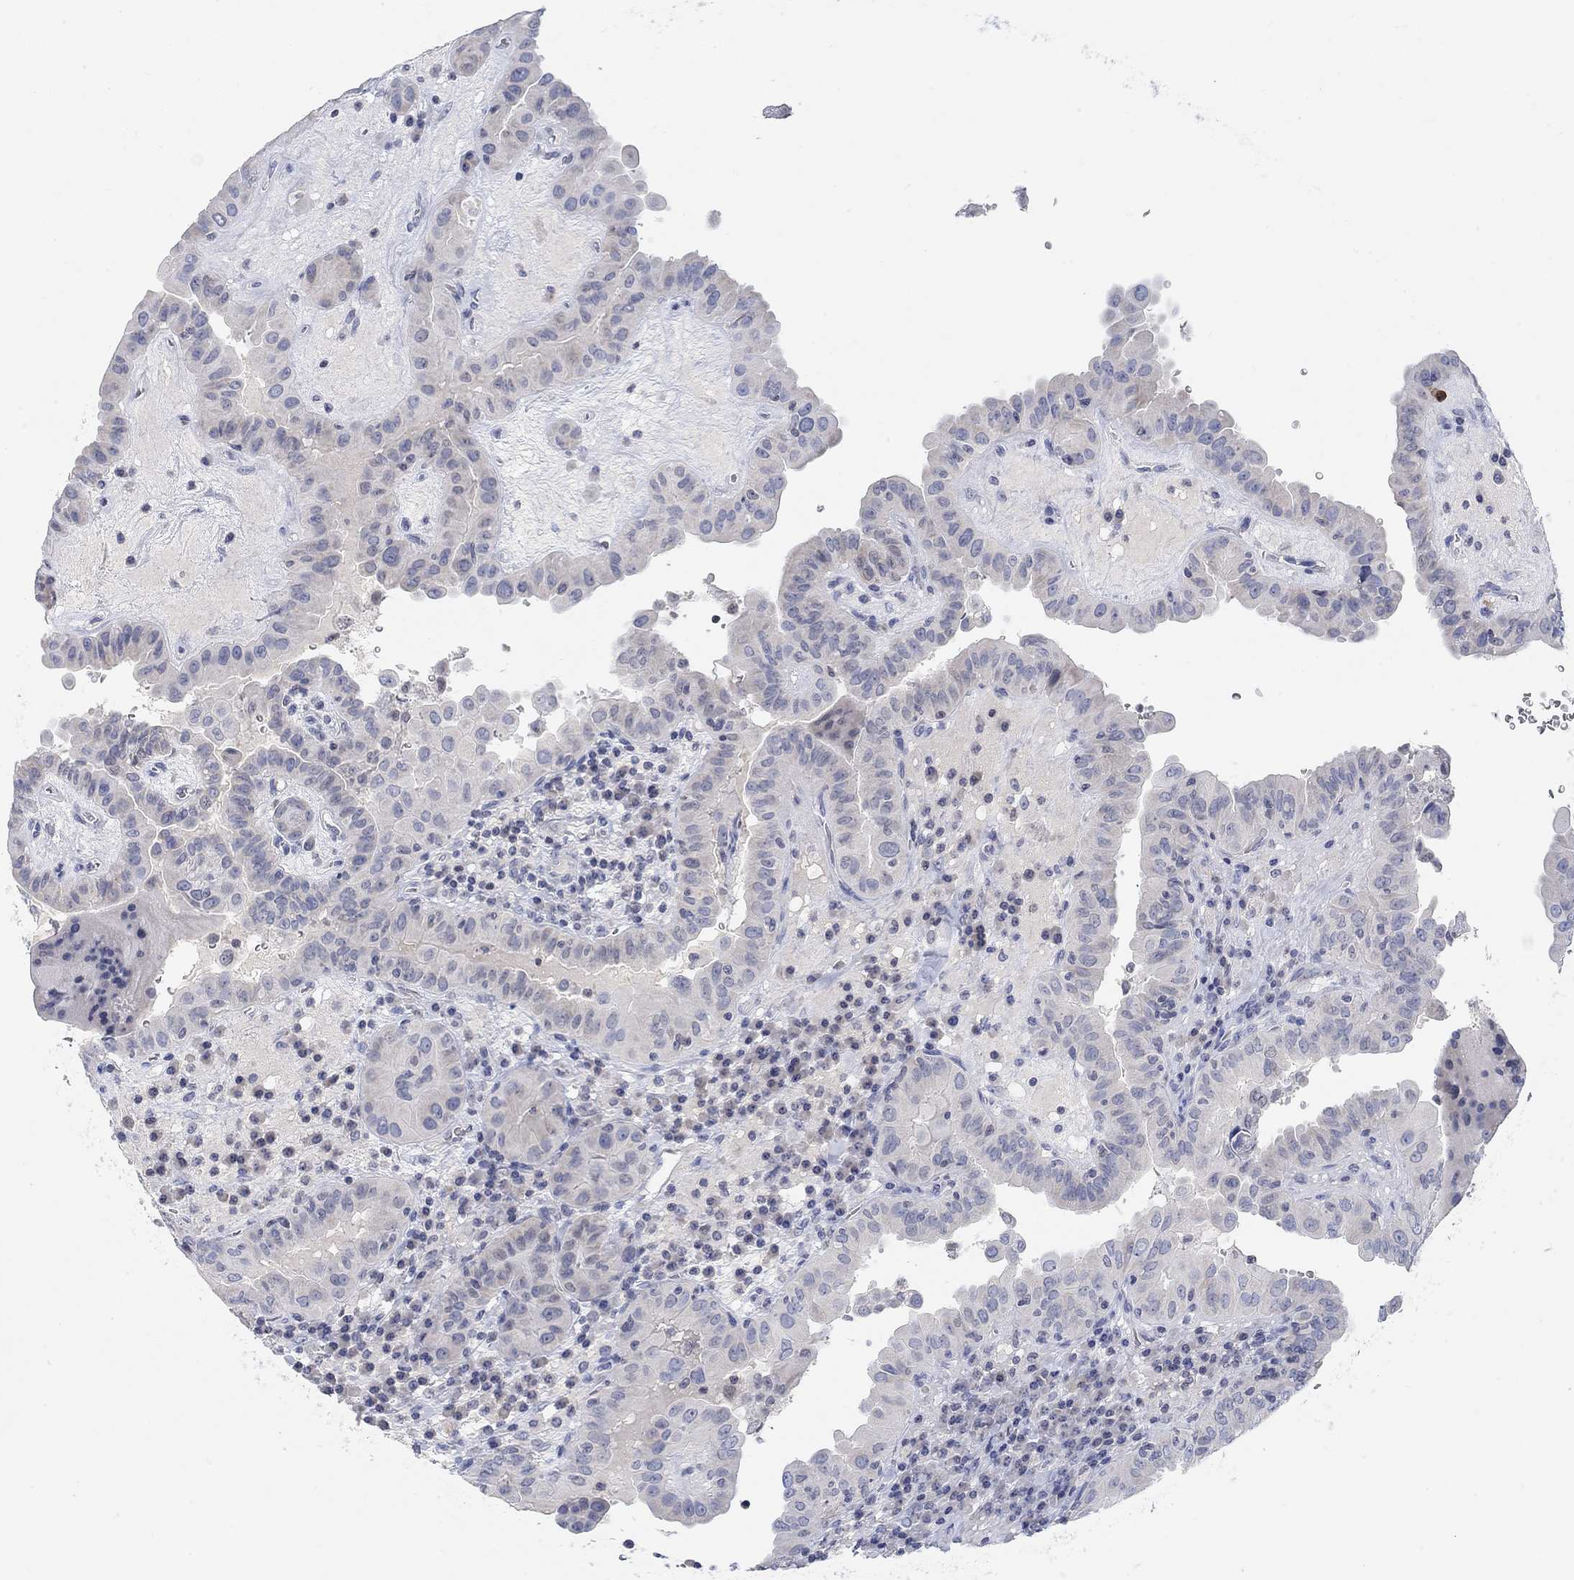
{"staining": {"intensity": "negative", "quantity": "none", "location": "none"}, "tissue": "thyroid cancer", "cell_type": "Tumor cells", "image_type": "cancer", "snomed": [{"axis": "morphology", "description": "Papillary adenocarcinoma, NOS"}, {"axis": "topography", "description": "Thyroid gland"}], "caption": "The image demonstrates no staining of tumor cells in thyroid papillary adenocarcinoma.", "gene": "ATP6V1E2", "patient": {"sex": "female", "age": 37}}